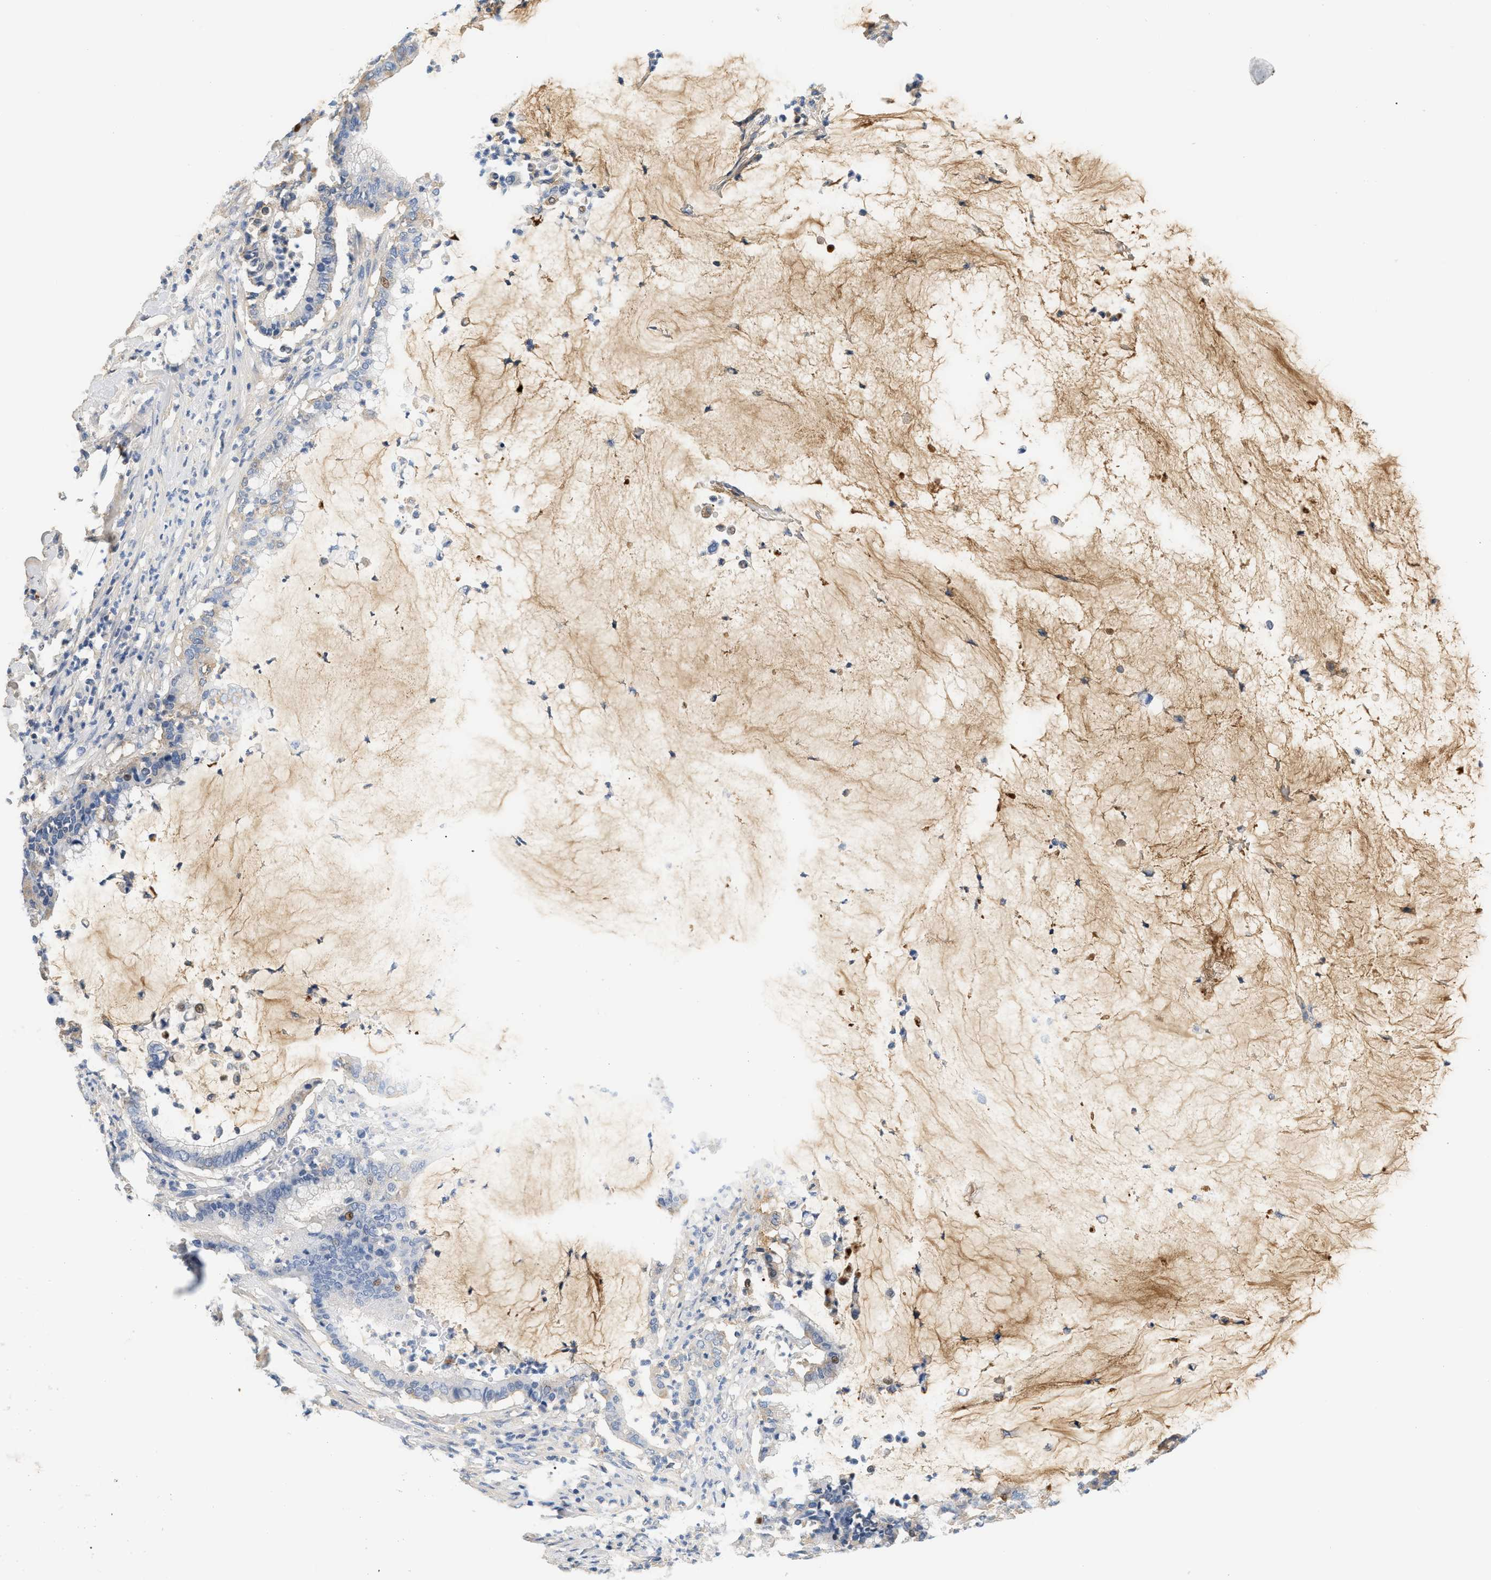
{"staining": {"intensity": "moderate", "quantity": "<25%", "location": "nuclear"}, "tissue": "pancreatic cancer", "cell_type": "Tumor cells", "image_type": "cancer", "snomed": [{"axis": "morphology", "description": "Adenocarcinoma, NOS"}, {"axis": "topography", "description": "Pancreas"}], "caption": "Immunohistochemistry (IHC) histopathology image of neoplastic tissue: human adenocarcinoma (pancreatic) stained using immunohistochemistry demonstrates low levels of moderate protein expression localized specifically in the nuclear of tumor cells, appearing as a nuclear brown color.", "gene": "CFH", "patient": {"sex": "male", "age": 41}}